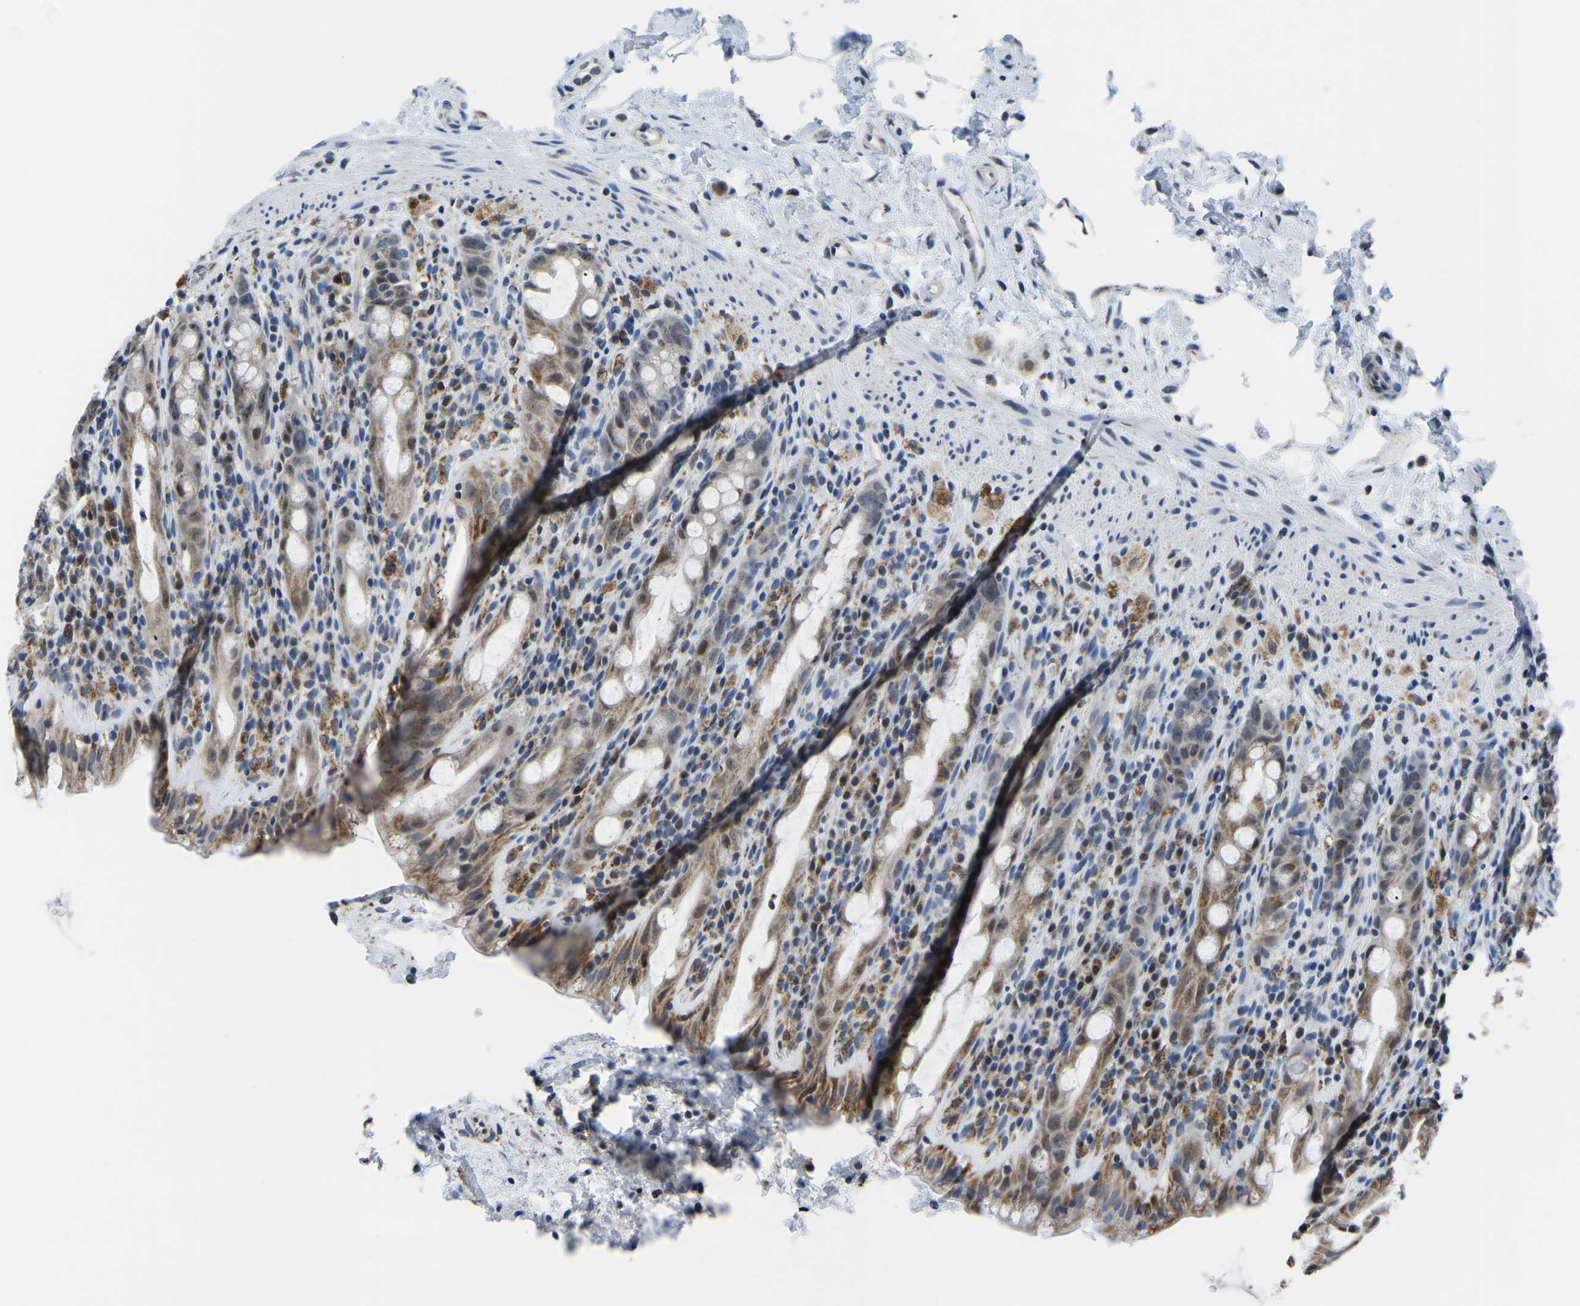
{"staining": {"intensity": "moderate", "quantity": ">75%", "location": "cytoplasmic/membranous,nuclear"}, "tissue": "rectum", "cell_type": "Glandular cells", "image_type": "normal", "snomed": [{"axis": "morphology", "description": "Normal tissue, NOS"}, {"axis": "topography", "description": "Rectum"}], "caption": "Benign rectum shows moderate cytoplasmic/membranous,nuclear expression in approximately >75% of glandular cells, visualized by immunohistochemistry.", "gene": "BNIP3L", "patient": {"sex": "male", "age": 44}}